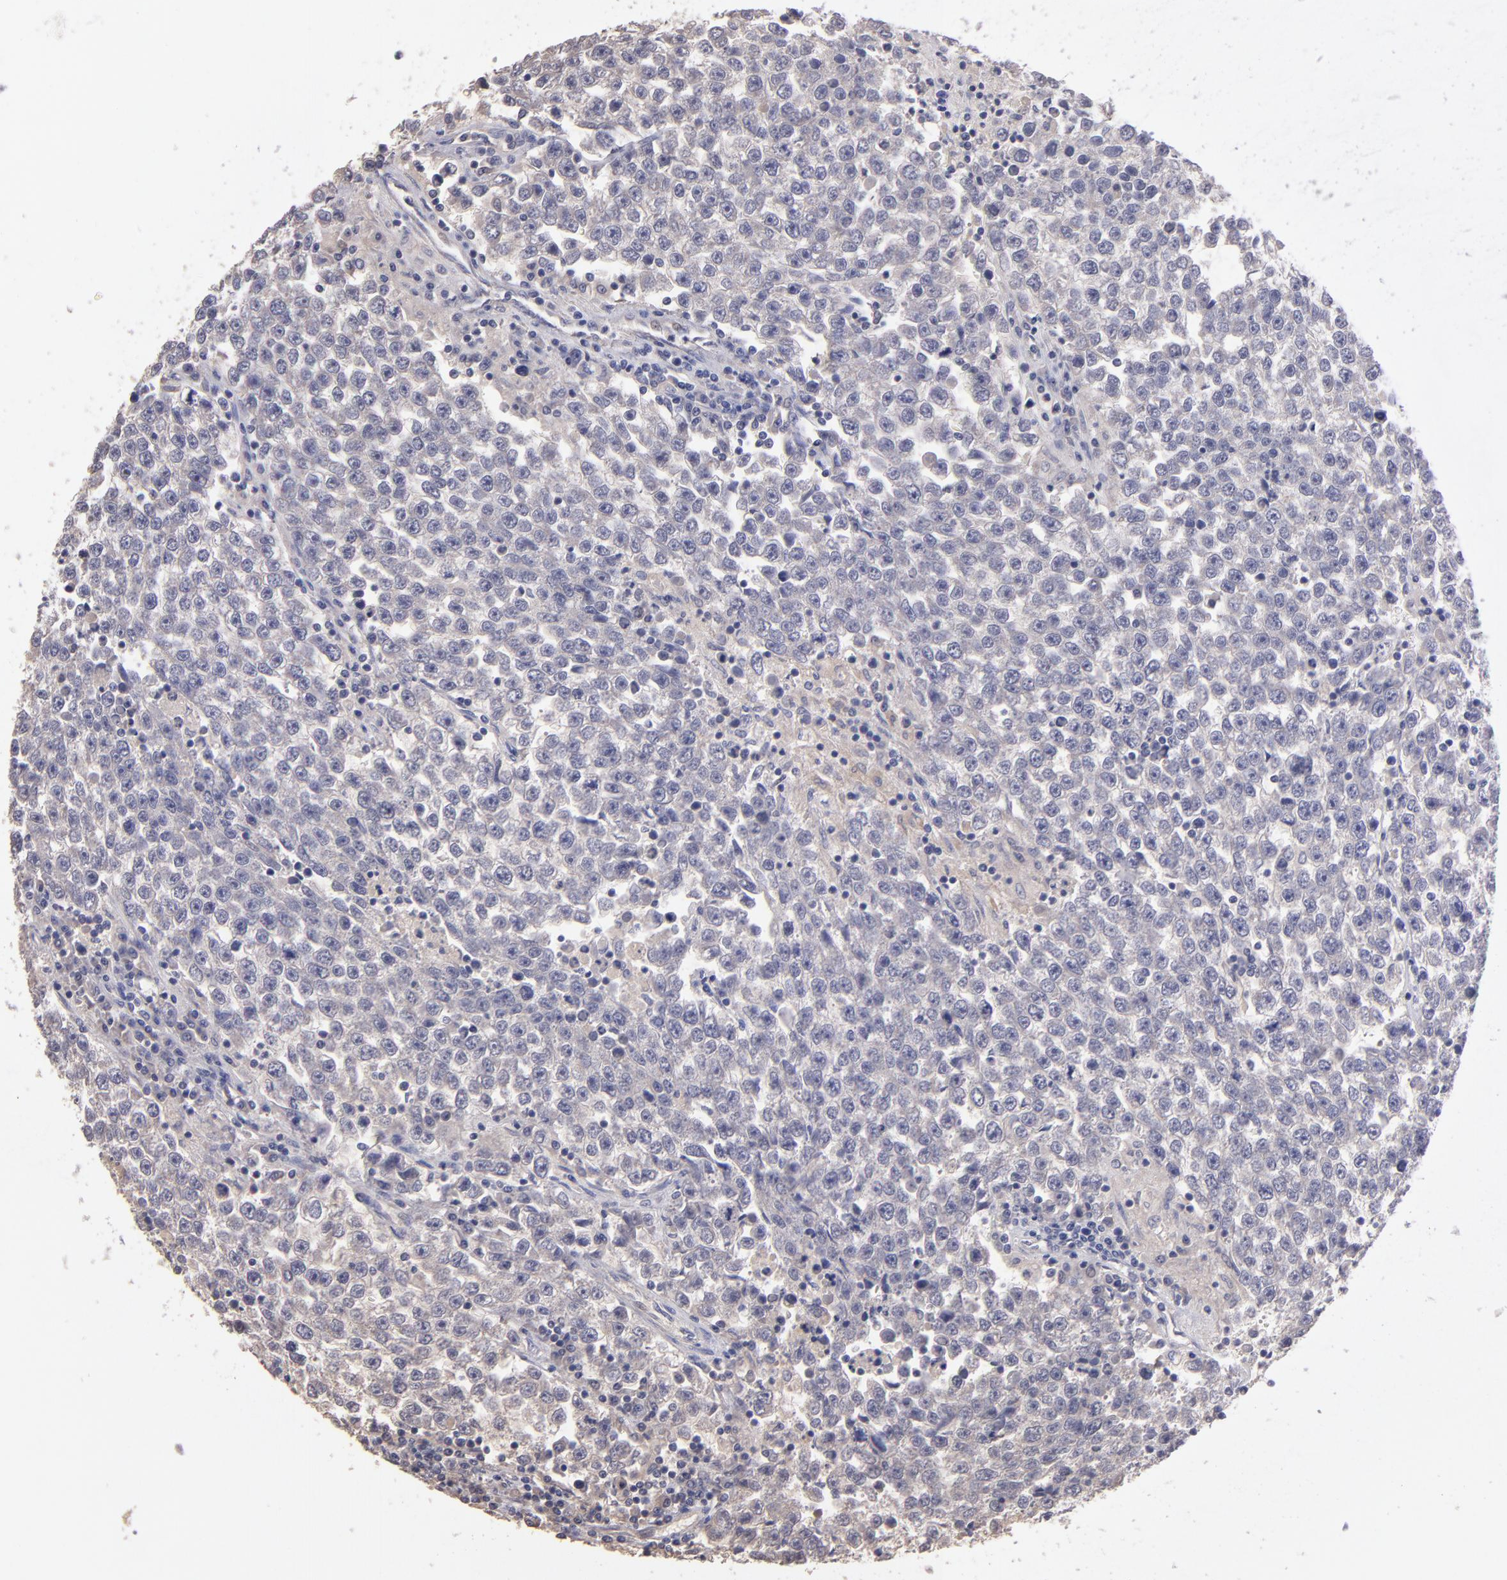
{"staining": {"intensity": "negative", "quantity": "none", "location": "none"}, "tissue": "testis cancer", "cell_type": "Tumor cells", "image_type": "cancer", "snomed": [{"axis": "morphology", "description": "Seminoma, NOS"}, {"axis": "topography", "description": "Testis"}], "caption": "Micrograph shows no protein staining in tumor cells of seminoma (testis) tissue.", "gene": "GNAZ", "patient": {"sex": "male", "age": 36}}